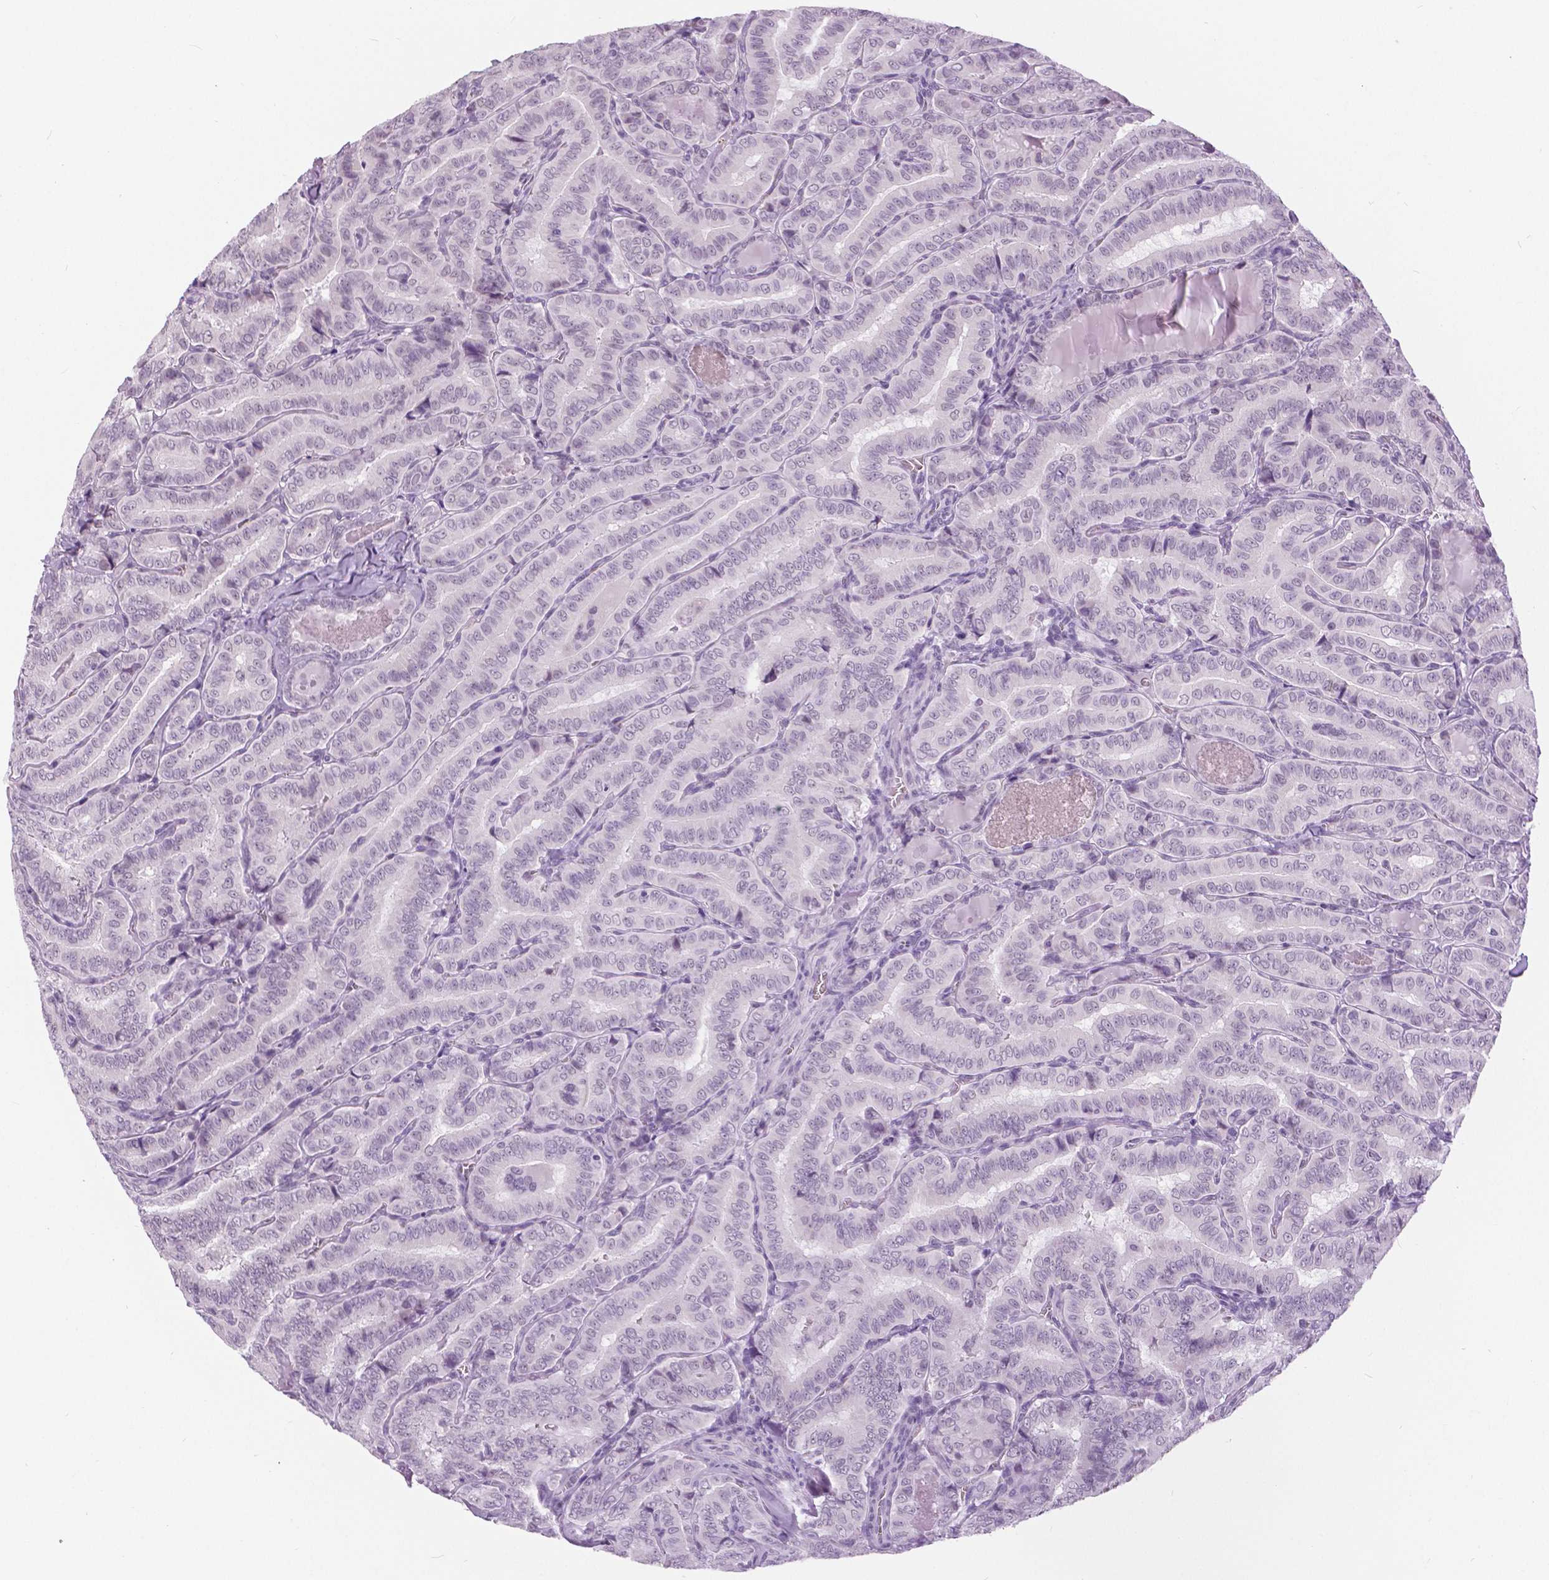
{"staining": {"intensity": "negative", "quantity": "none", "location": "none"}, "tissue": "thyroid cancer", "cell_type": "Tumor cells", "image_type": "cancer", "snomed": [{"axis": "morphology", "description": "Papillary adenocarcinoma, NOS"}, {"axis": "morphology", "description": "Papillary adenoma metastatic"}, {"axis": "topography", "description": "Thyroid gland"}], "caption": "Immunohistochemical staining of thyroid cancer (papillary adenocarcinoma) exhibits no significant positivity in tumor cells. Brightfield microscopy of immunohistochemistry stained with DAB (3,3'-diaminobenzidine) (brown) and hematoxylin (blue), captured at high magnification.", "gene": "MYOM1", "patient": {"sex": "female", "age": 50}}